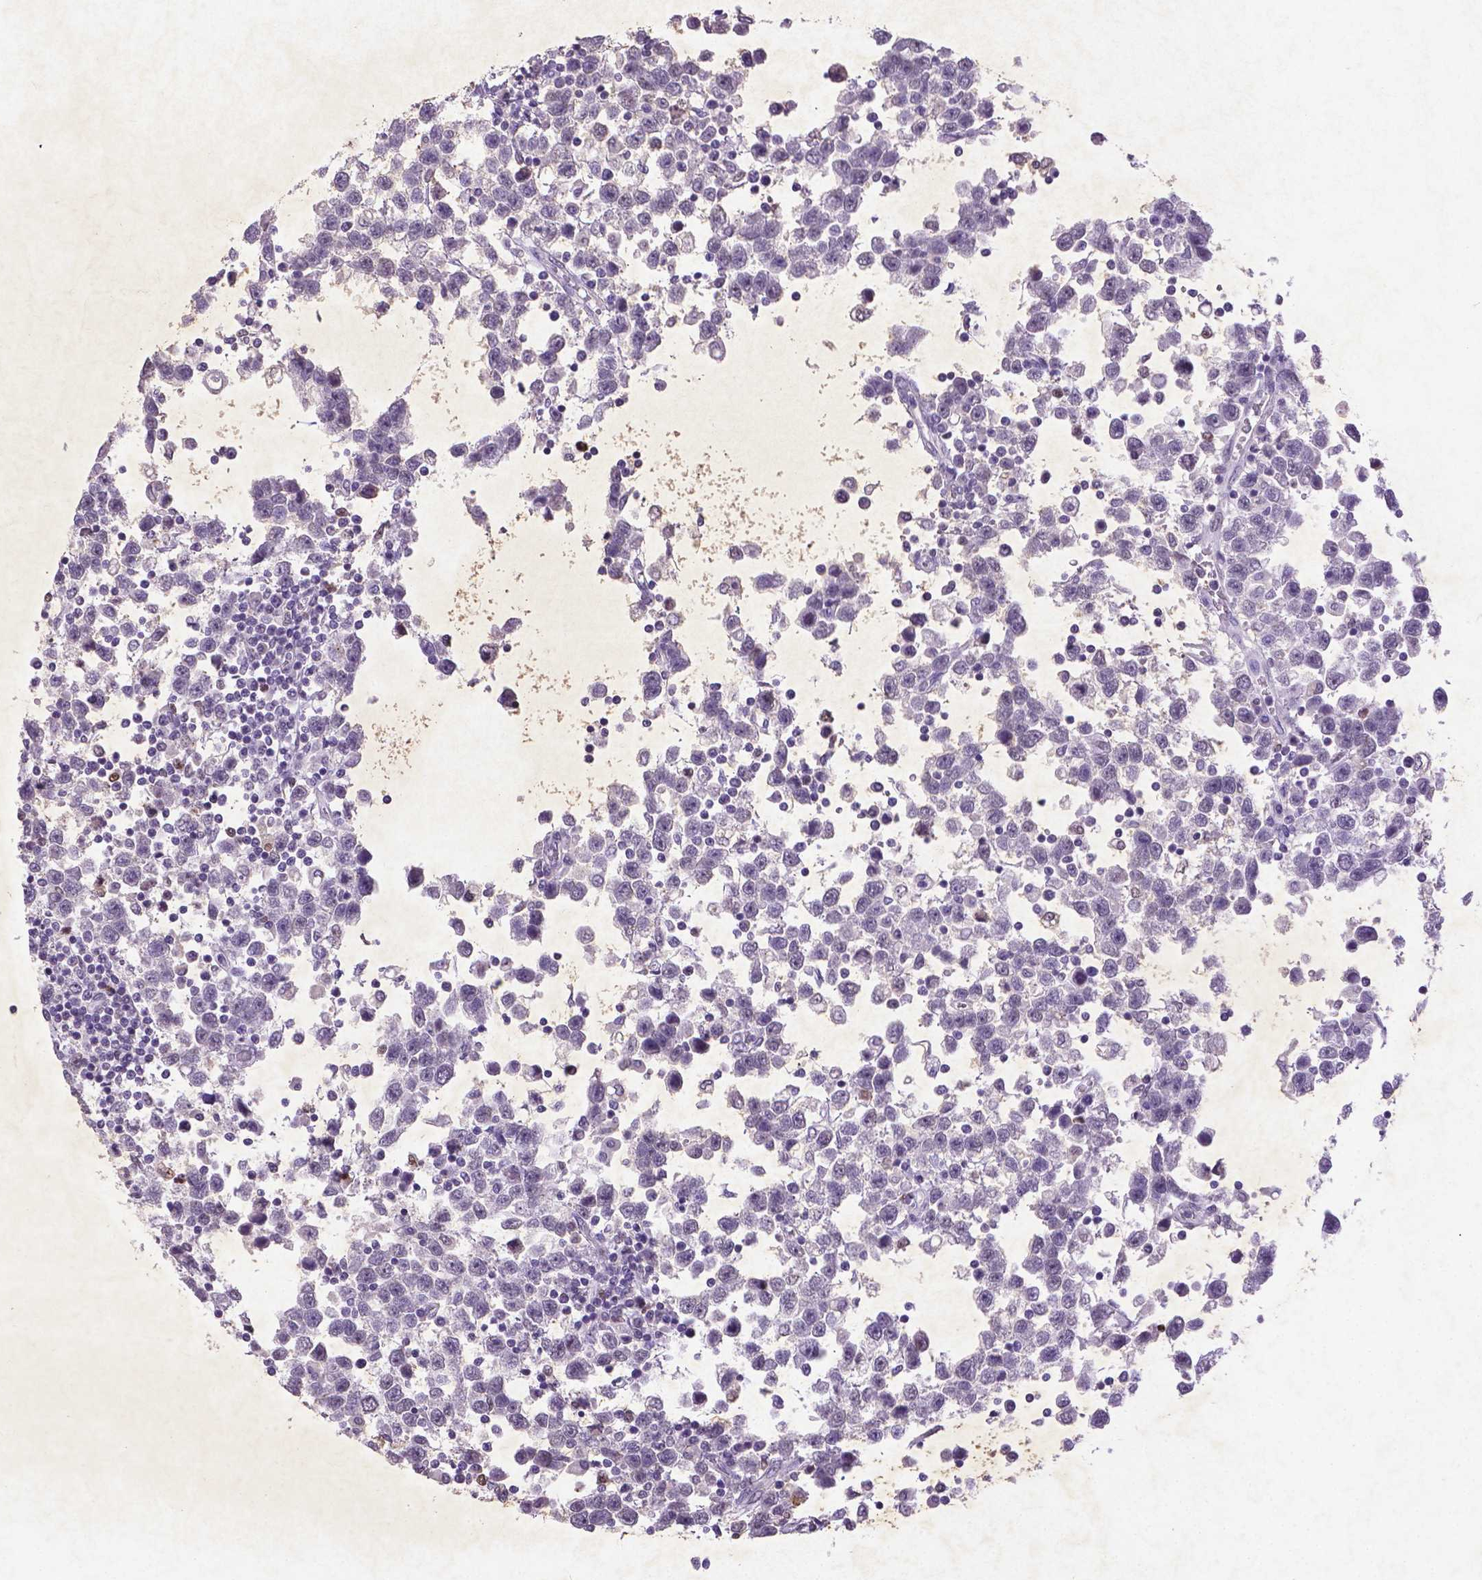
{"staining": {"intensity": "negative", "quantity": "none", "location": "none"}, "tissue": "testis cancer", "cell_type": "Tumor cells", "image_type": "cancer", "snomed": [{"axis": "morphology", "description": "Seminoma, NOS"}, {"axis": "topography", "description": "Testis"}], "caption": "Protein analysis of testis cancer (seminoma) displays no significant positivity in tumor cells.", "gene": "CDKN1A", "patient": {"sex": "male", "age": 34}}